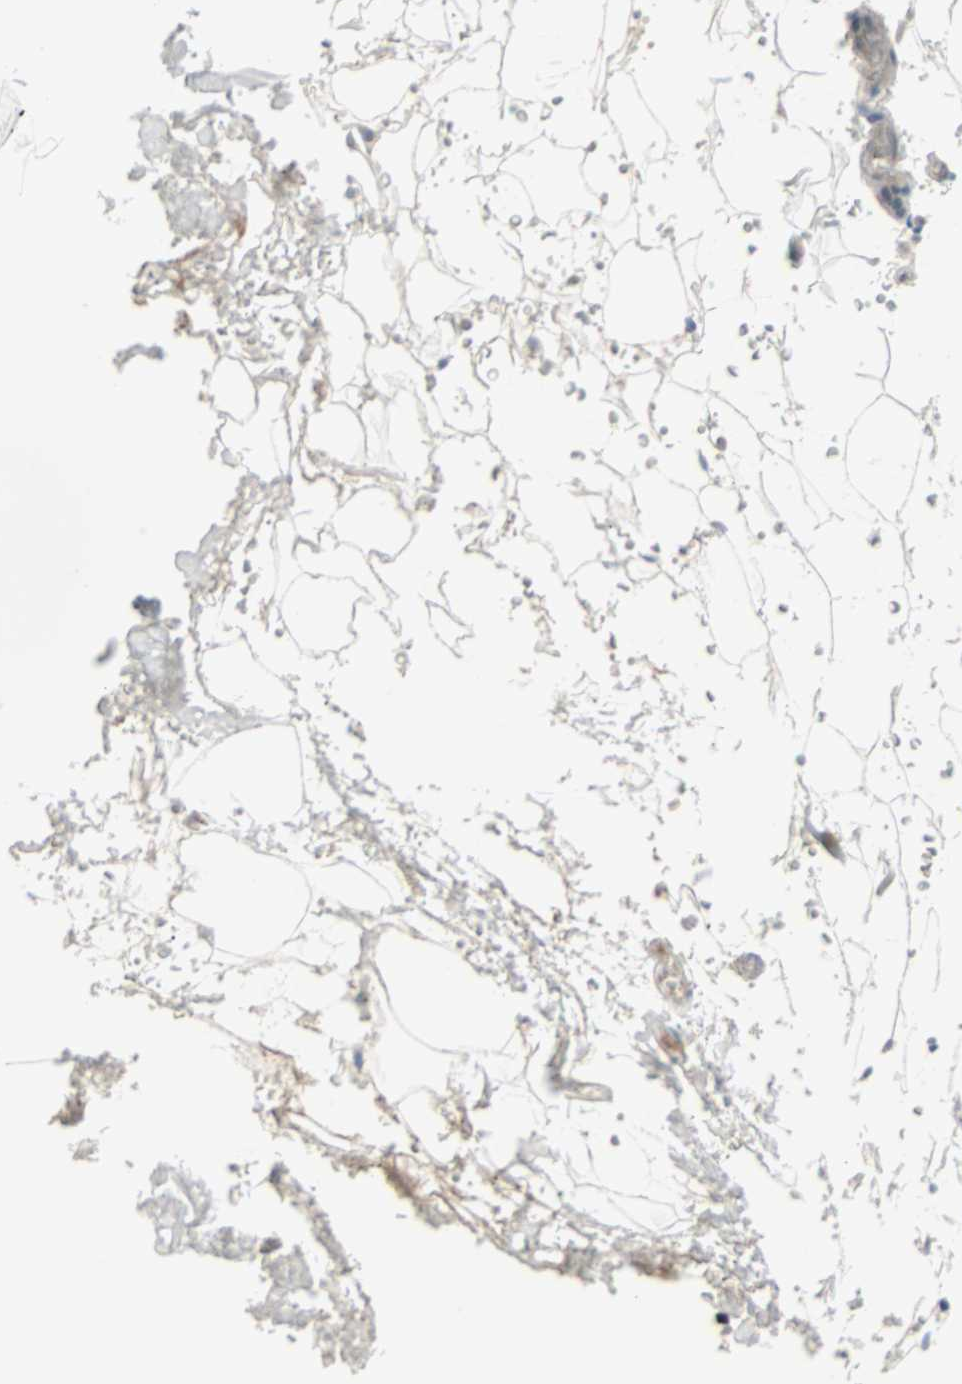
{"staining": {"intensity": "negative", "quantity": "none", "location": "none"}, "tissue": "breast", "cell_type": "Adipocytes", "image_type": "normal", "snomed": [{"axis": "morphology", "description": "Normal tissue, NOS"}, {"axis": "topography", "description": "Breast"}, {"axis": "topography", "description": "Soft tissue"}], "caption": "Immunohistochemistry (IHC) of normal breast demonstrates no positivity in adipocytes. (DAB (3,3'-diaminobenzidine) immunohistochemistry (IHC) with hematoxylin counter stain).", "gene": "CASP3", "patient": {"sex": "female", "age": 75}}